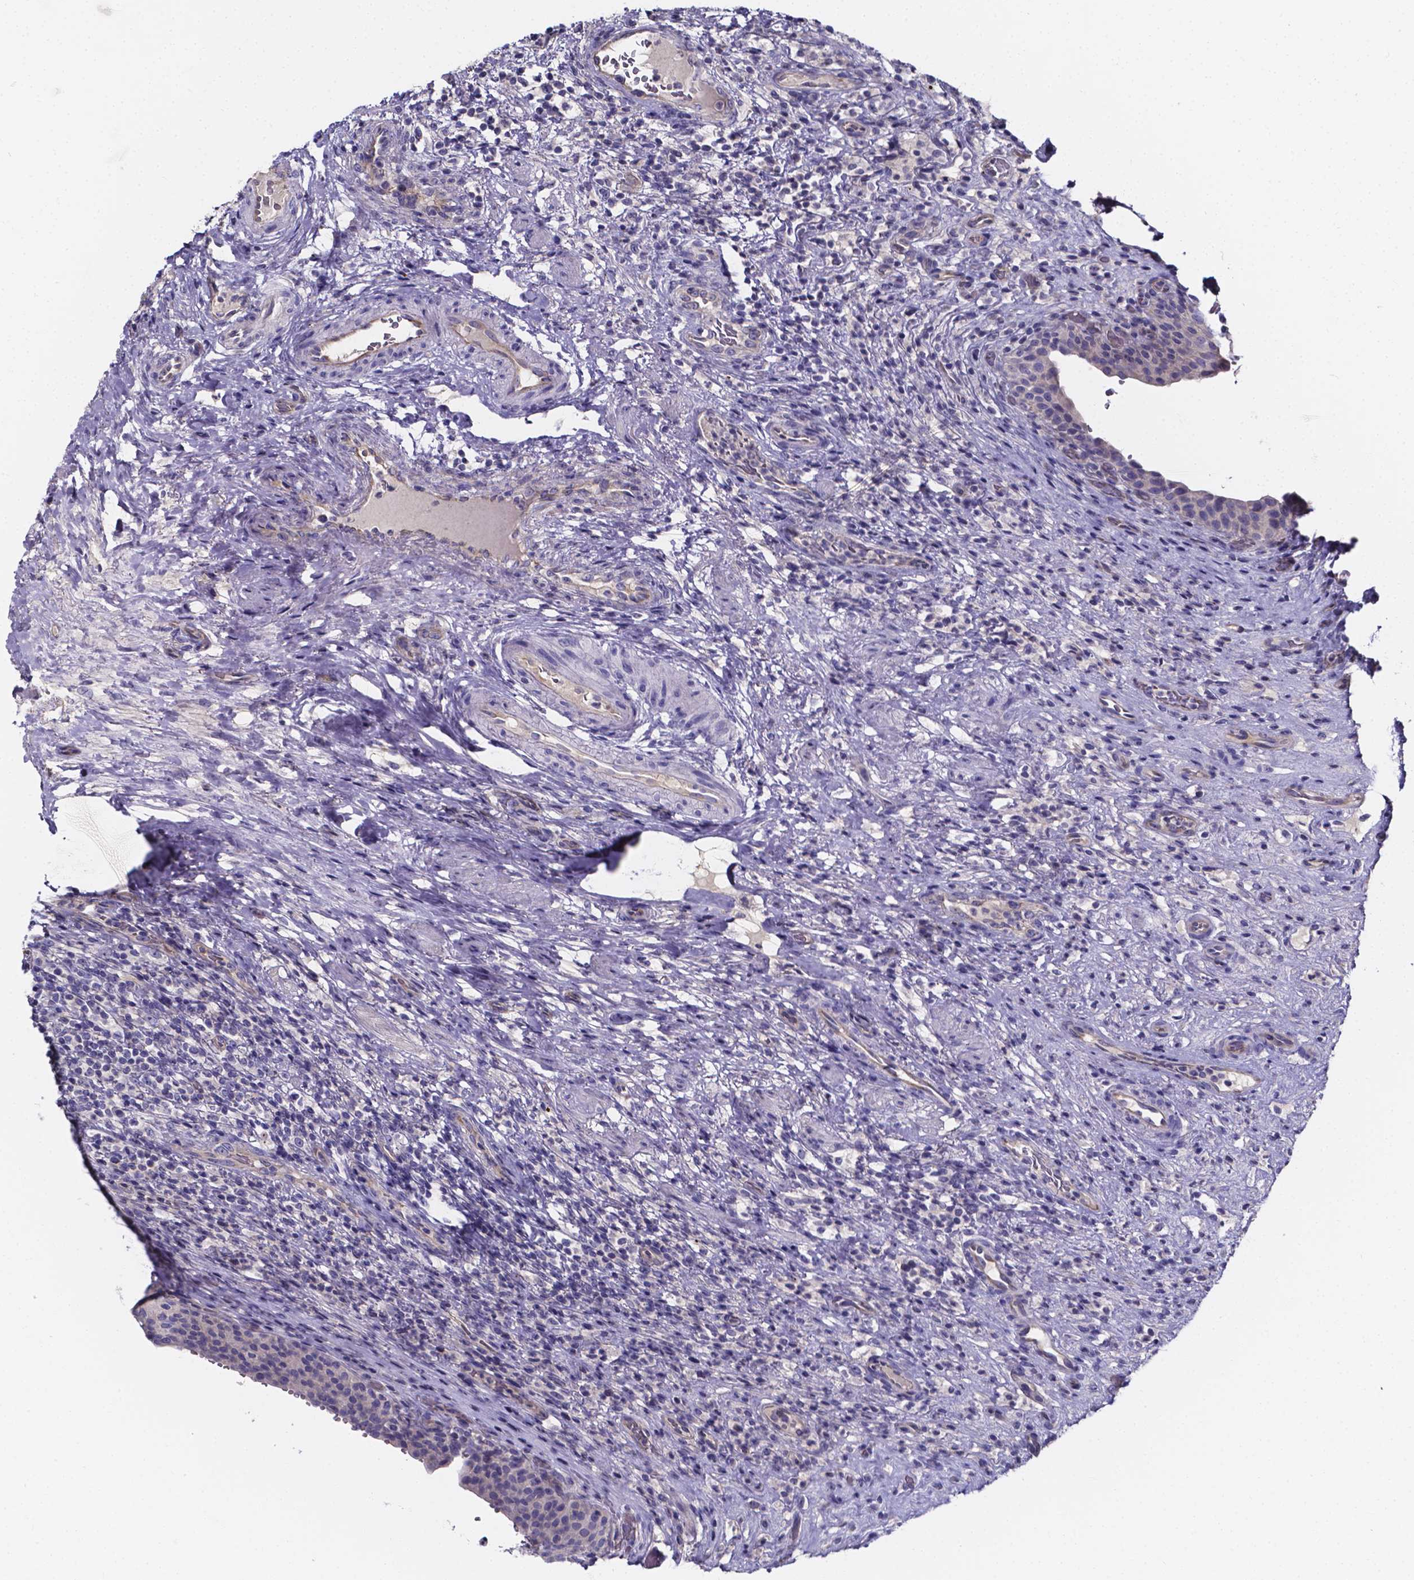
{"staining": {"intensity": "negative", "quantity": "none", "location": "none"}, "tissue": "urinary bladder", "cell_type": "Urothelial cells", "image_type": "normal", "snomed": [{"axis": "morphology", "description": "Normal tissue, NOS"}, {"axis": "topography", "description": "Urinary bladder"}, {"axis": "topography", "description": "Peripheral nerve tissue"}], "caption": "There is no significant expression in urothelial cells of urinary bladder. (Stains: DAB (3,3'-diaminobenzidine) immunohistochemistry with hematoxylin counter stain, Microscopy: brightfield microscopy at high magnification).", "gene": "CACNG8", "patient": {"sex": "male", "age": 66}}